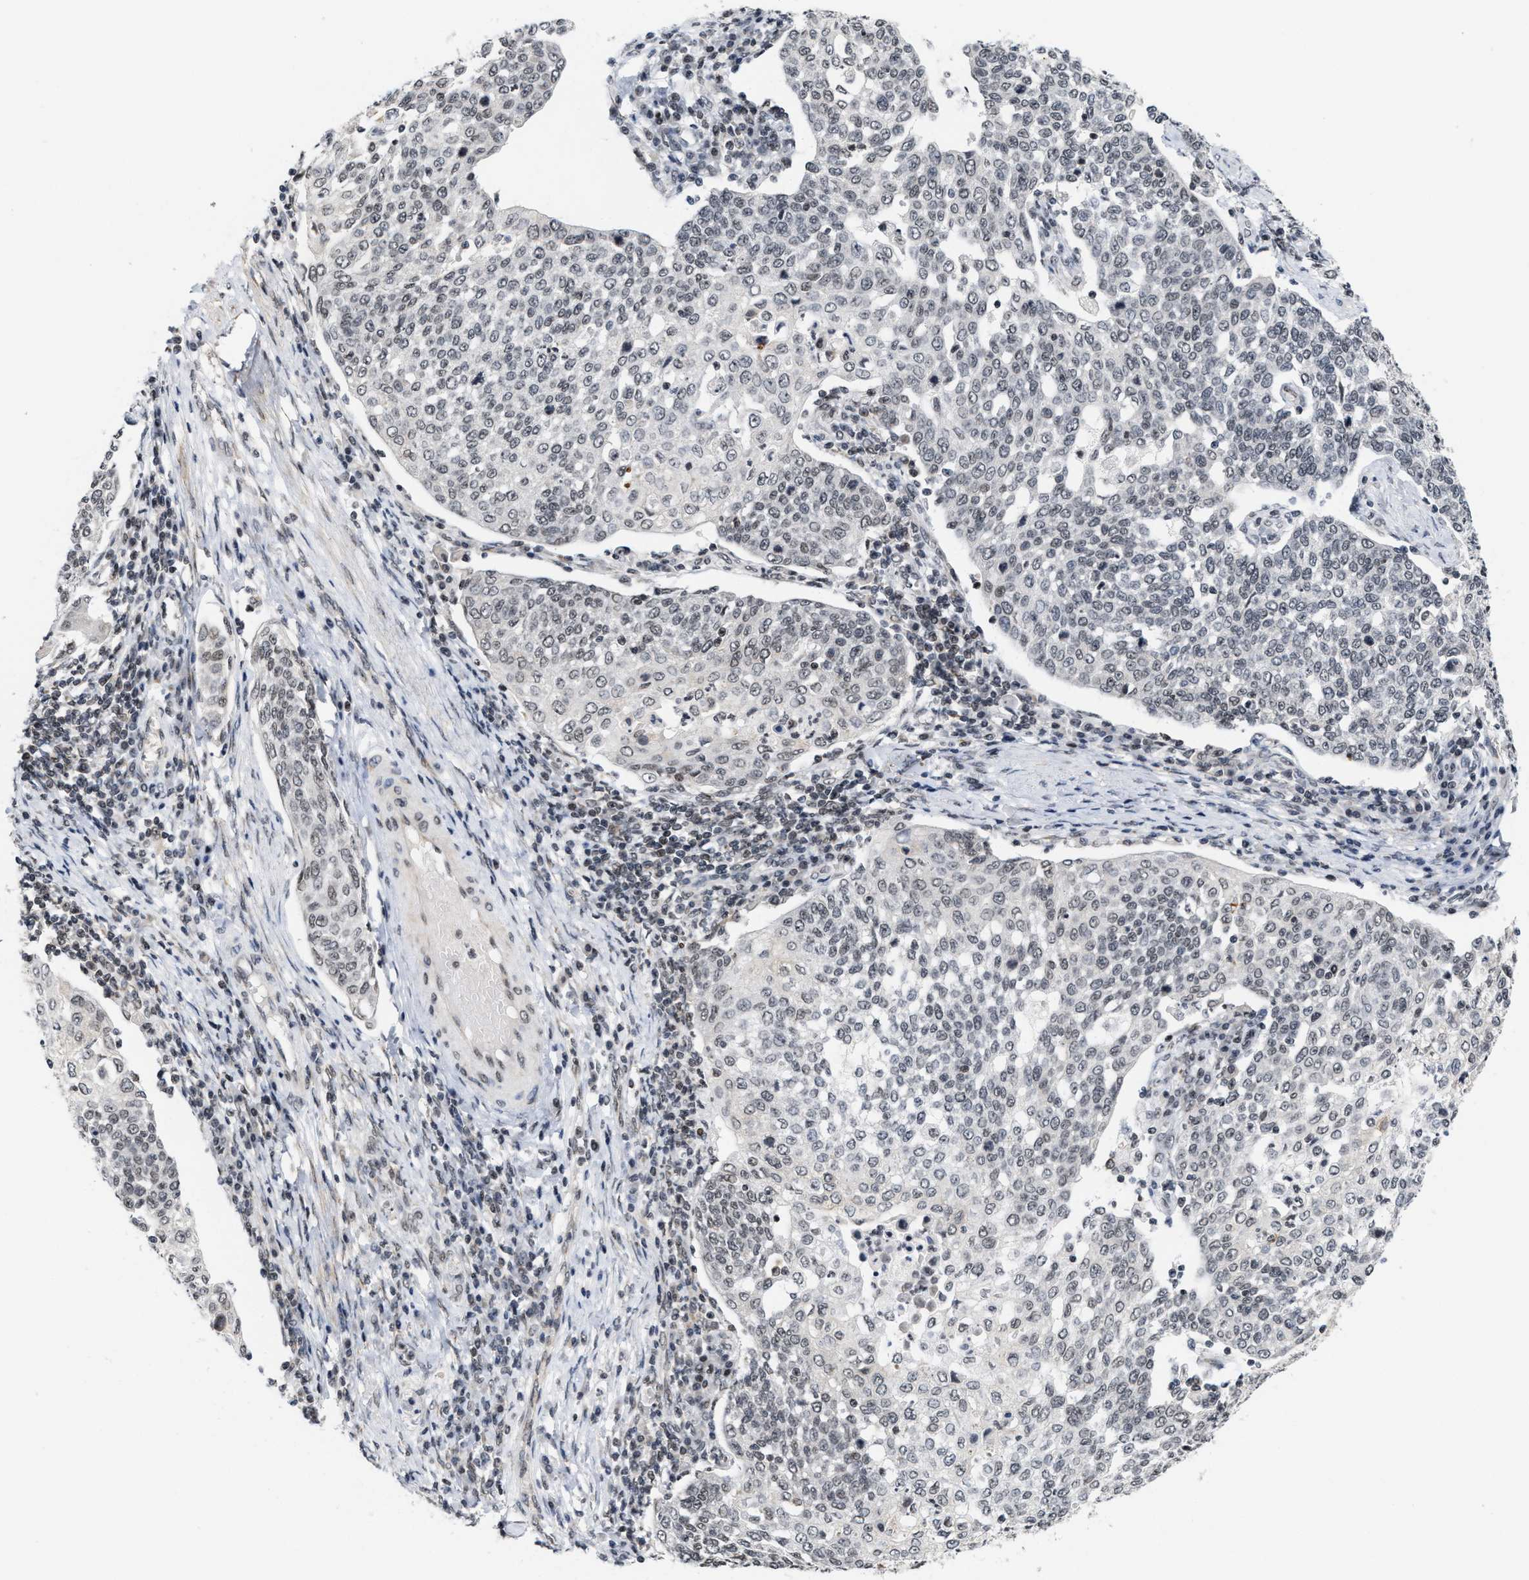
{"staining": {"intensity": "weak", "quantity": ">75%", "location": "nuclear"}, "tissue": "cervical cancer", "cell_type": "Tumor cells", "image_type": "cancer", "snomed": [{"axis": "morphology", "description": "Squamous cell carcinoma, NOS"}, {"axis": "topography", "description": "Cervix"}], "caption": "Cervical cancer (squamous cell carcinoma) was stained to show a protein in brown. There is low levels of weak nuclear staining in approximately >75% of tumor cells. The staining was performed using DAB (3,3'-diaminobenzidine) to visualize the protein expression in brown, while the nuclei were stained in blue with hematoxylin (Magnification: 20x).", "gene": "ANKRD6", "patient": {"sex": "female", "age": 34}}